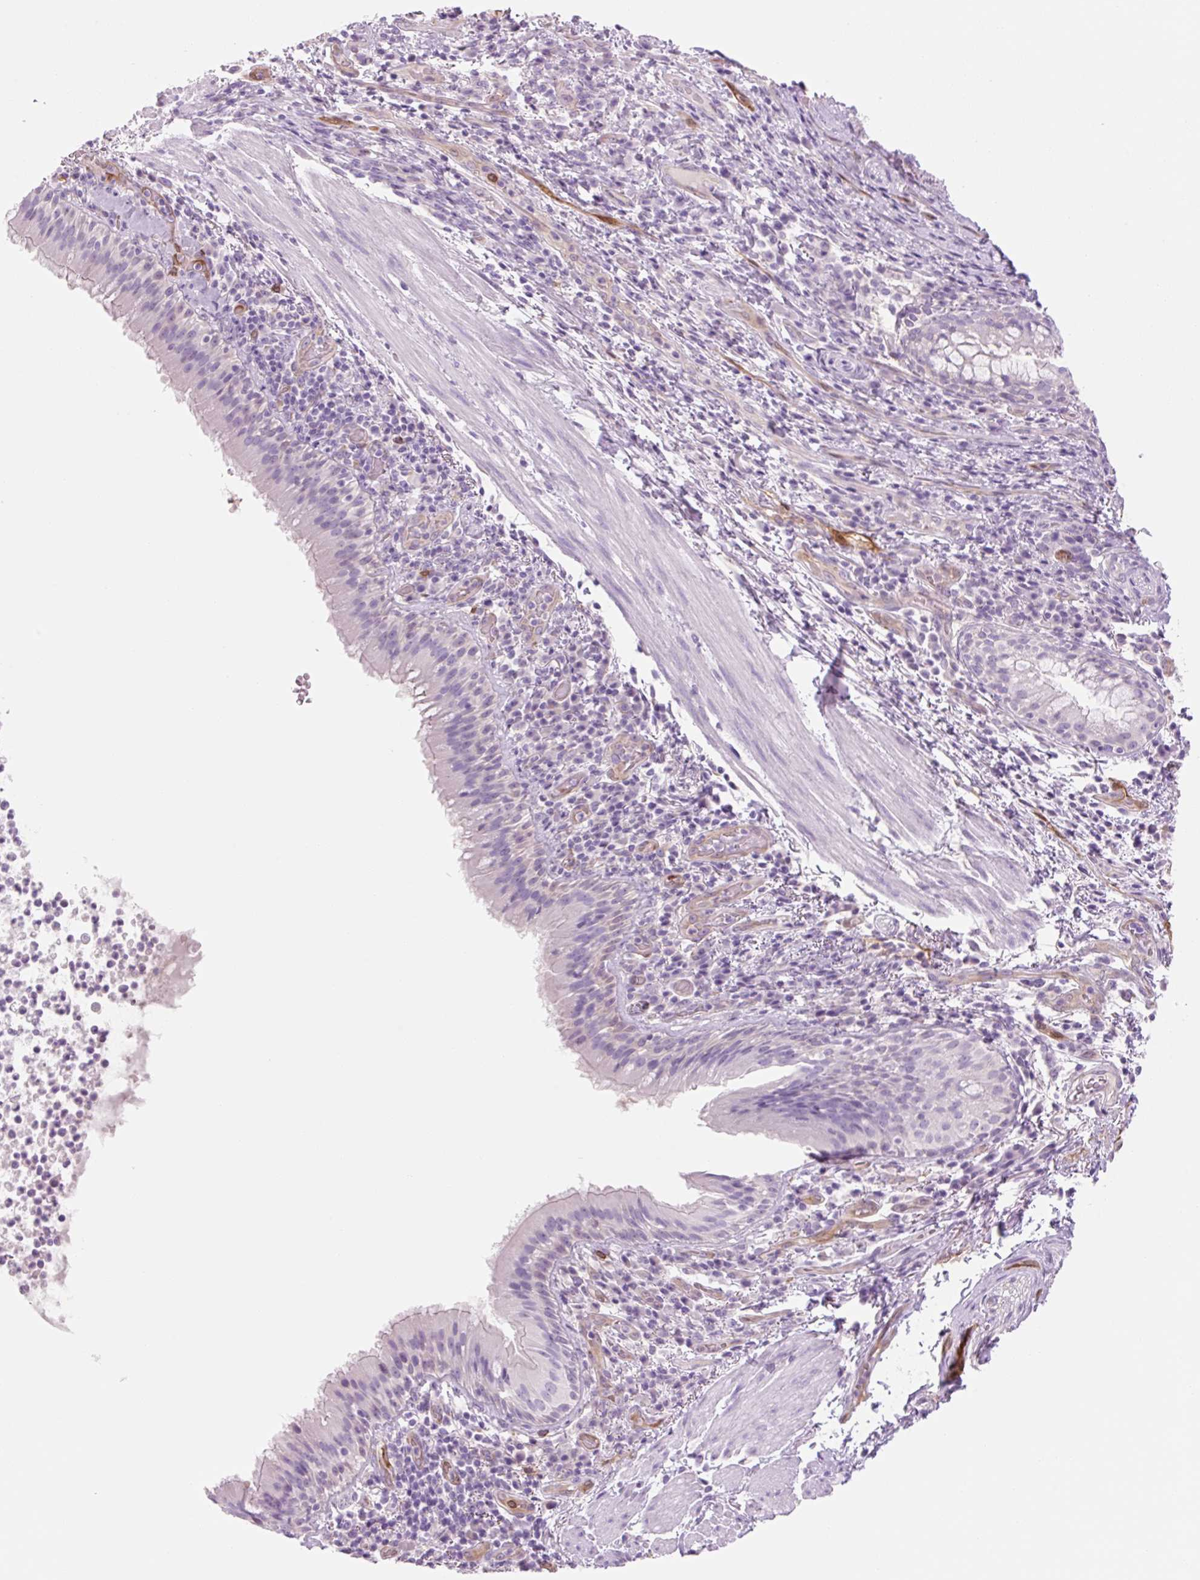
{"staining": {"intensity": "negative", "quantity": "none", "location": "none"}, "tissue": "bronchus", "cell_type": "Respiratory epithelial cells", "image_type": "normal", "snomed": [{"axis": "morphology", "description": "Normal tissue, NOS"}, {"axis": "topography", "description": "Cartilage tissue"}, {"axis": "topography", "description": "Bronchus"}], "caption": "This is a histopathology image of IHC staining of unremarkable bronchus, which shows no positivity in respiratory epithelial cells.", "gene": "FABP5", "patient": {"sex": "male", "age": 56}}